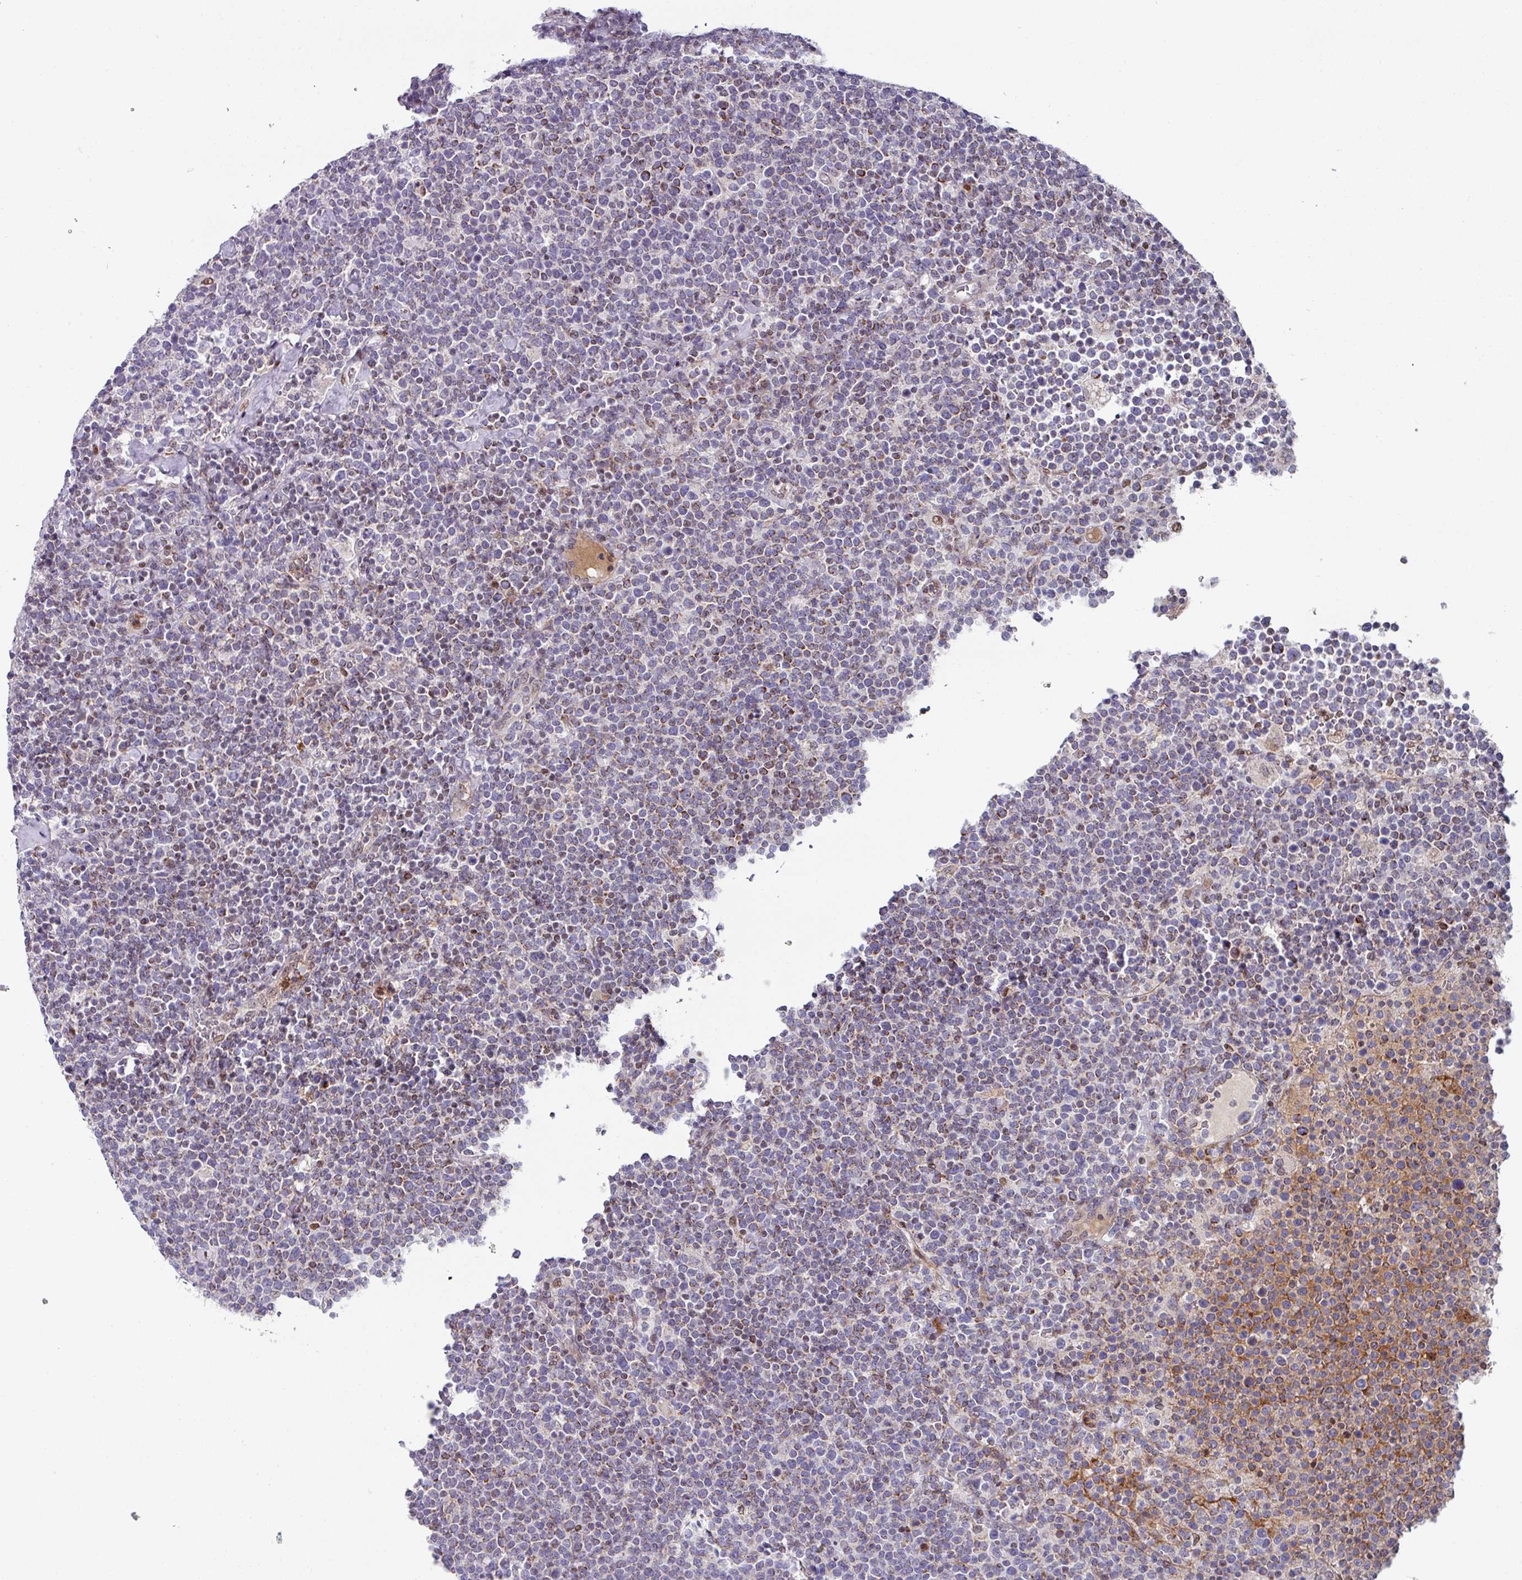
{"staining": {"intensity": "moderate", "quantity": "<25%", "location": "cytoplasmic/membranous"}, "tissue": "lymphoma", "cell_type": "Tumor cells", "image_type": "cancer", "snomed": [{"axis": "morphology", "description": "Malignant lymphoma, non-Hodgkin's type, High grade"}, {"axis": "topography", "description": "Lymph node"}], "caption": "DAB immunohistochemical staining of lymphoma demonstrates moderate cytoplasmic/membranous protein positivity in approximately <25% of tumor cells.", "gene": "CBX7", "patient": {"sex": "male", "age": 61}}